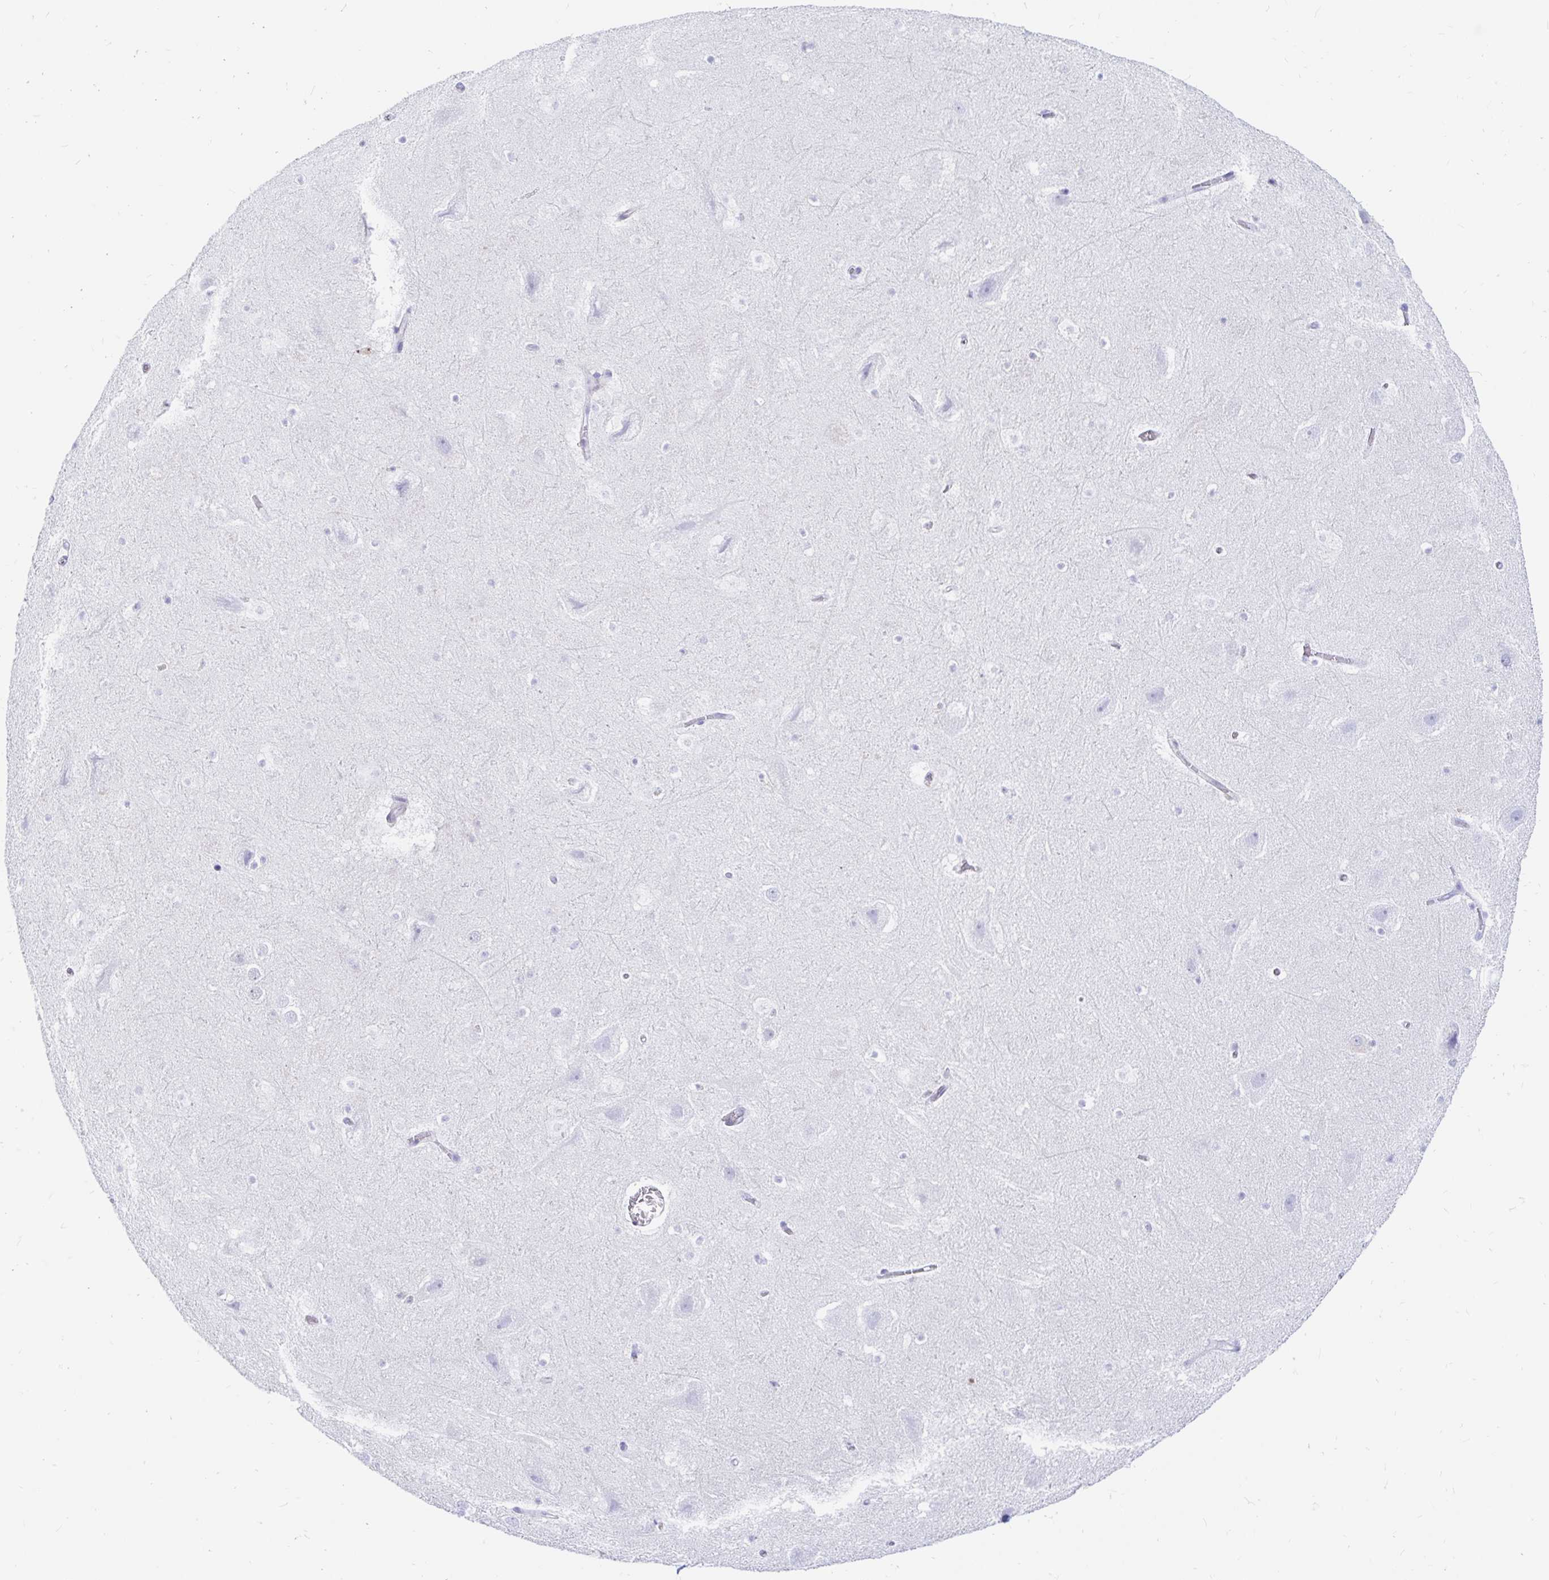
{"staining": {"intensity": "moderate", "quantity": "25%-75%", "location": "cytoplasmic/membranous"}, "tissue": "hippocampus", "cell_type": "Glial cells", "image_type": "normal", "snomed": [{"axis": "morphology", "description": "Normal tissue, NOS"}, {"axis": "topography", "description": "Hippocampus"}], "caption": "This micrograph reveals immunohistochemistry staining of benign hippocampus, with medium moderate cytoplasmic/membranous expression in approximately 25%-75% of glial cells.", "gene": "PPP1R1B", "patient": {"sex": "female", "age": 42}}